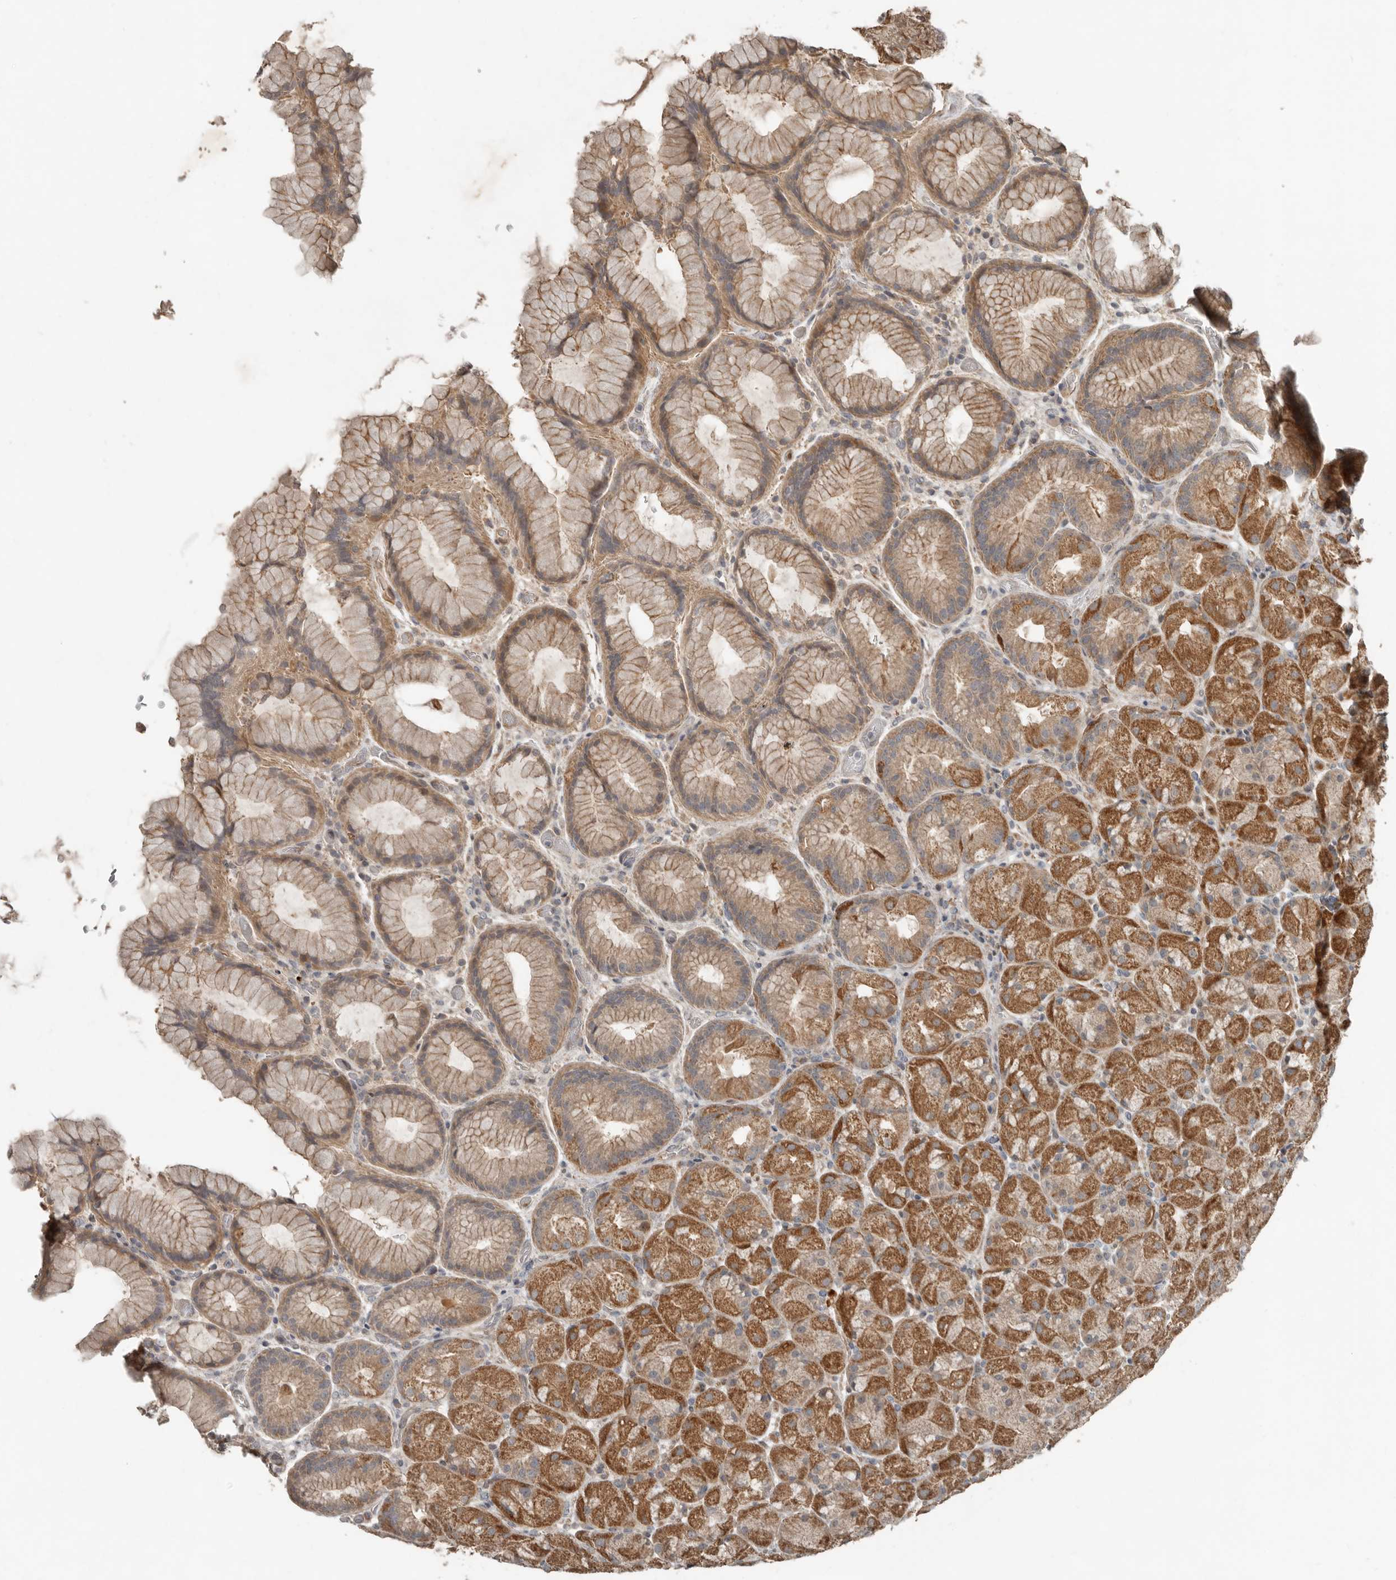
{"staining": {"intensity": "moderate", "quantity": ">75%", "location": "cytoplasmic/membranous"}, "tissue": "stomach", "cell_type": "Glandular cells", "image_type": "normal", "snomed": [{"axis": "morphology", "description": "Normal tissue, NOS"}, {"axis": "topography", "description": "Stomach, upper"}, {"axis": "topography", "description": "Stomach"}], "caption": "The immunohistochemical stain highlights moderate cytoplasmic/membranous expression in glandular cells of benign stomach.", "gene": "SLC6A7", "patient": {"sex": "male", "age": 48}}